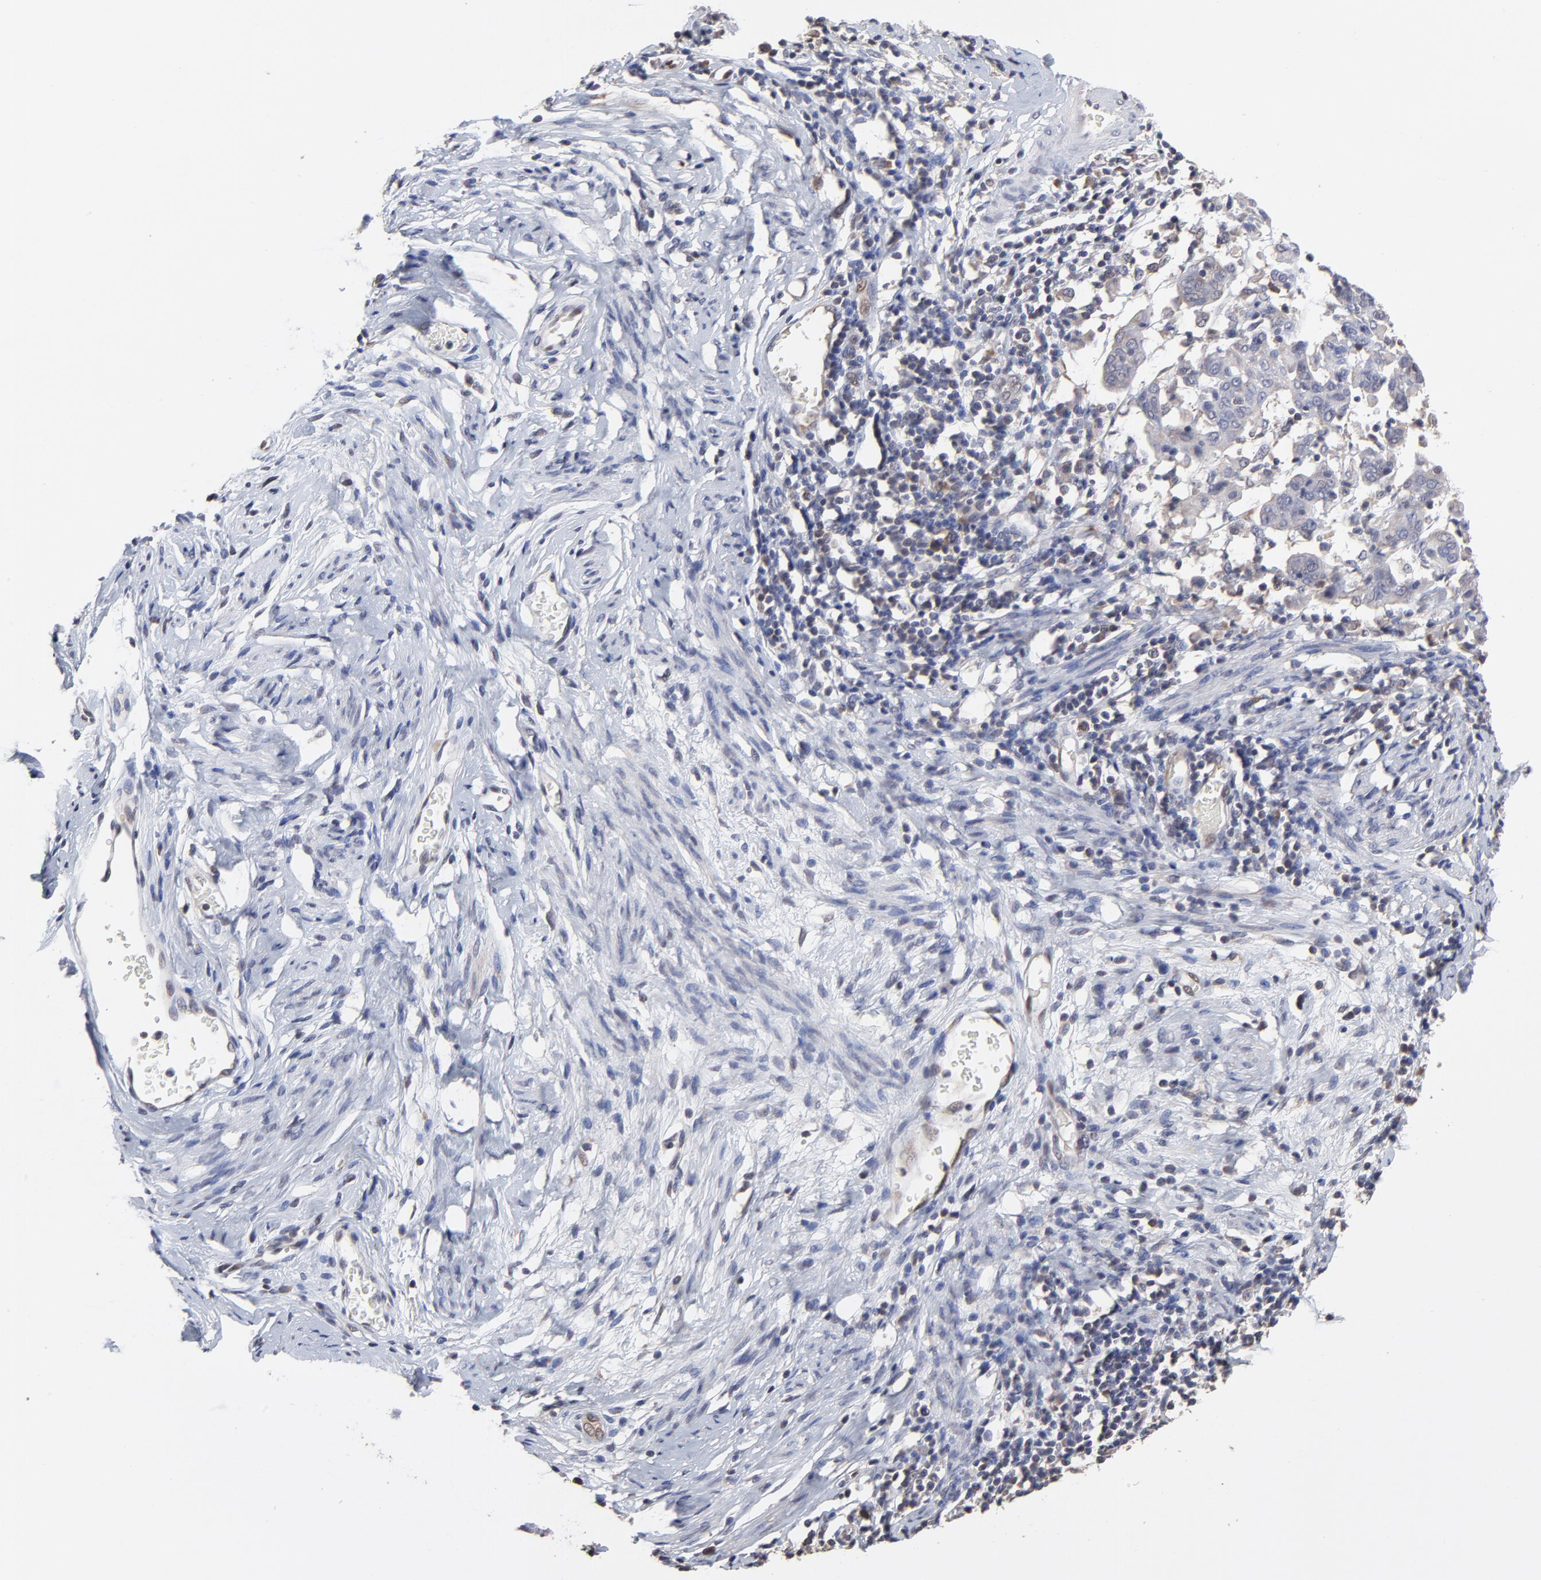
{"staining": {"intensity": "weak", "quantity": "25%-75%", "location": "cytoplasmic/membranous"}, "tissue": "cervical cancer", "cell_type": "Tumor cells", "image_type": "cancer", "snomed": [{"axis": "morphology", "description": "Normal tissue, NOS"}, {"axis": "morphology", "description": "Squamous cell carcinoma, NOS"}, {"axis": "topography", "description": "Cervix"}], "caption": "Immunohistochemical staining of cervical squamous cell carcinoma displays low levels of weak cytoplasmic/membranous positivity in approximately 25%-75% of tumor cells.", "gene": "CCT2", "patient": {"sex": "female", "age": 67}}